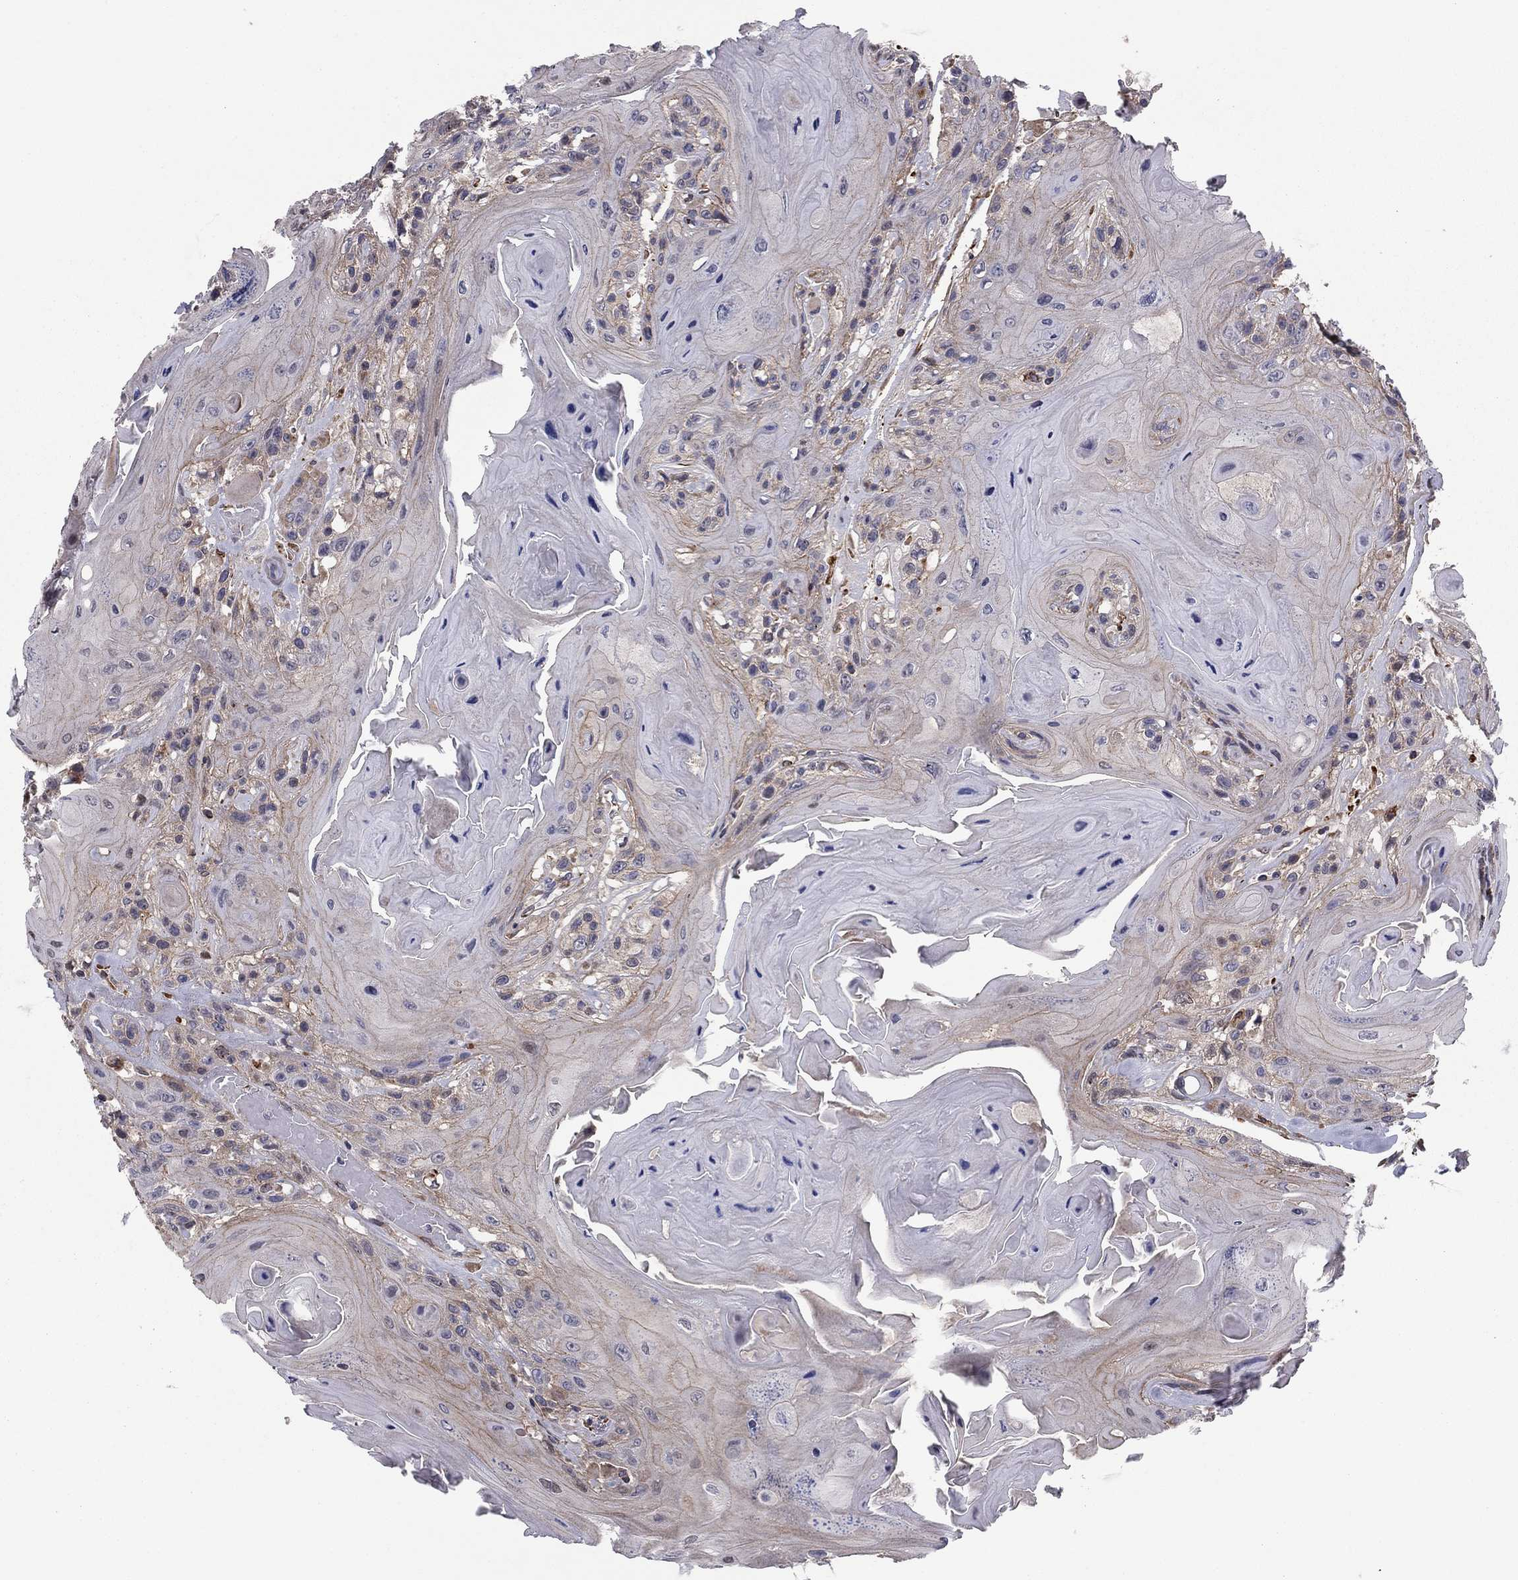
{"staining": {"intensity": "weak", "quantity": "<25%", "location": "cytoplasmic/membranous"}, "tissue": "head and neck cancer", "cell_type": "Tumor cells", "image_type": "cancer", "snomed": [{"axis": "morphology", "description": "Squamous cell carcinoma, NOS"}, {"axis": "topography", "description": "Head-Neck"}], "caption": "Micrograph shows no protein positivity in tumor cells of head and neck squamous cell carcinoma tissue.", "gene": "CLSTN1", "patient": {"sex": "female", "age": 59}}